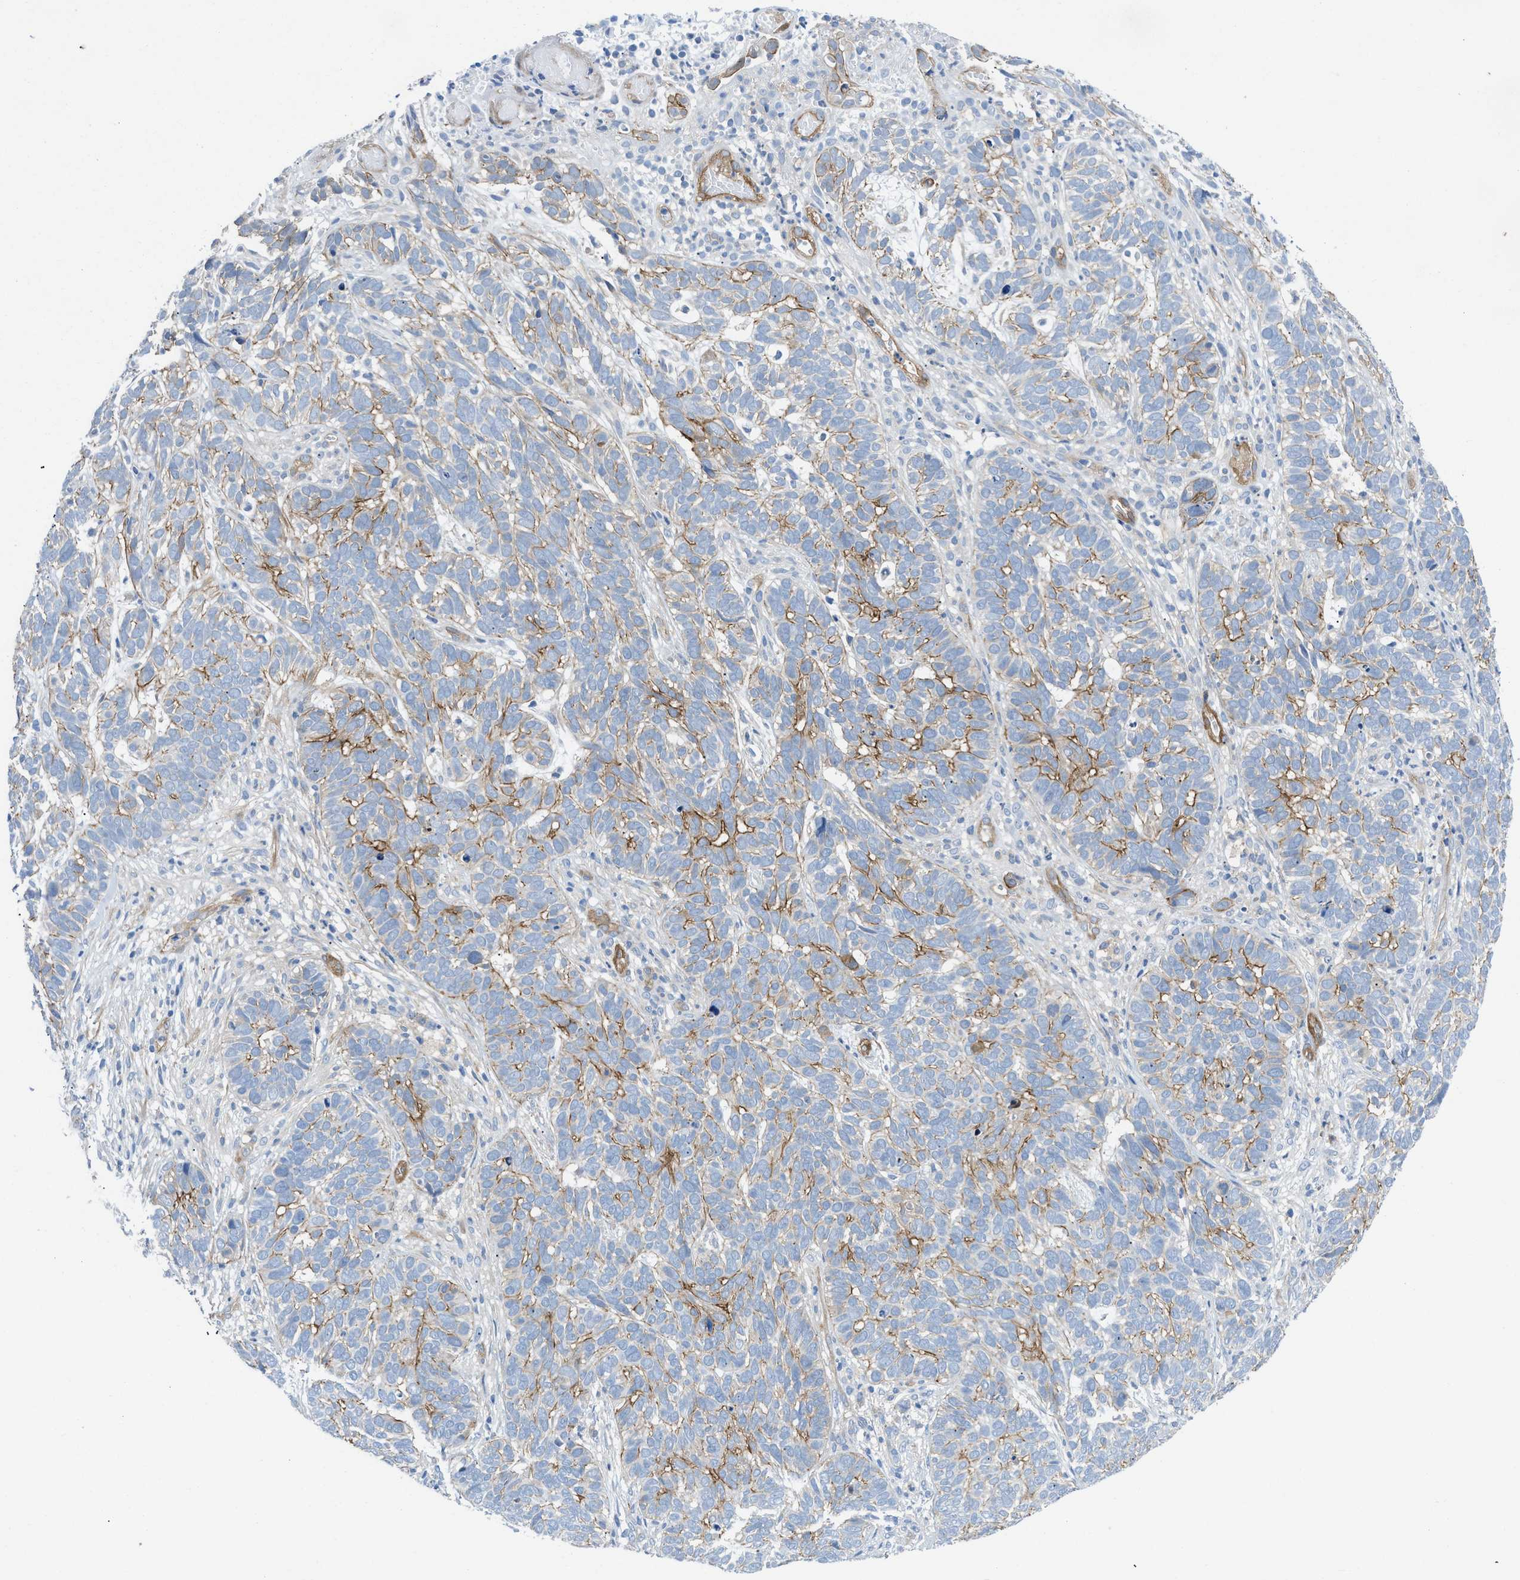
{"staining": {"intensity": "moderate", "quantity": "25%-75%", "location": "cytoplasmic/membranous"}, "tissue": "skin cancer", "cell_type": "Tumor cells", "image_type": "cancer", "snomed": [{"axis": "morphology", "description": "Basal cell carcinoma"}, {"axis": "topography", "description": "Skin"}], "caption": "About 25%-75% of tumor cells in basal cell carcinoma (skin) demonstrate moderate cytoplasmic/membranous protein expression as visualized by brown immunohistochemical staining.", "gene": "PDLIM5", "patient": {"sex": "male", "age": 87}}